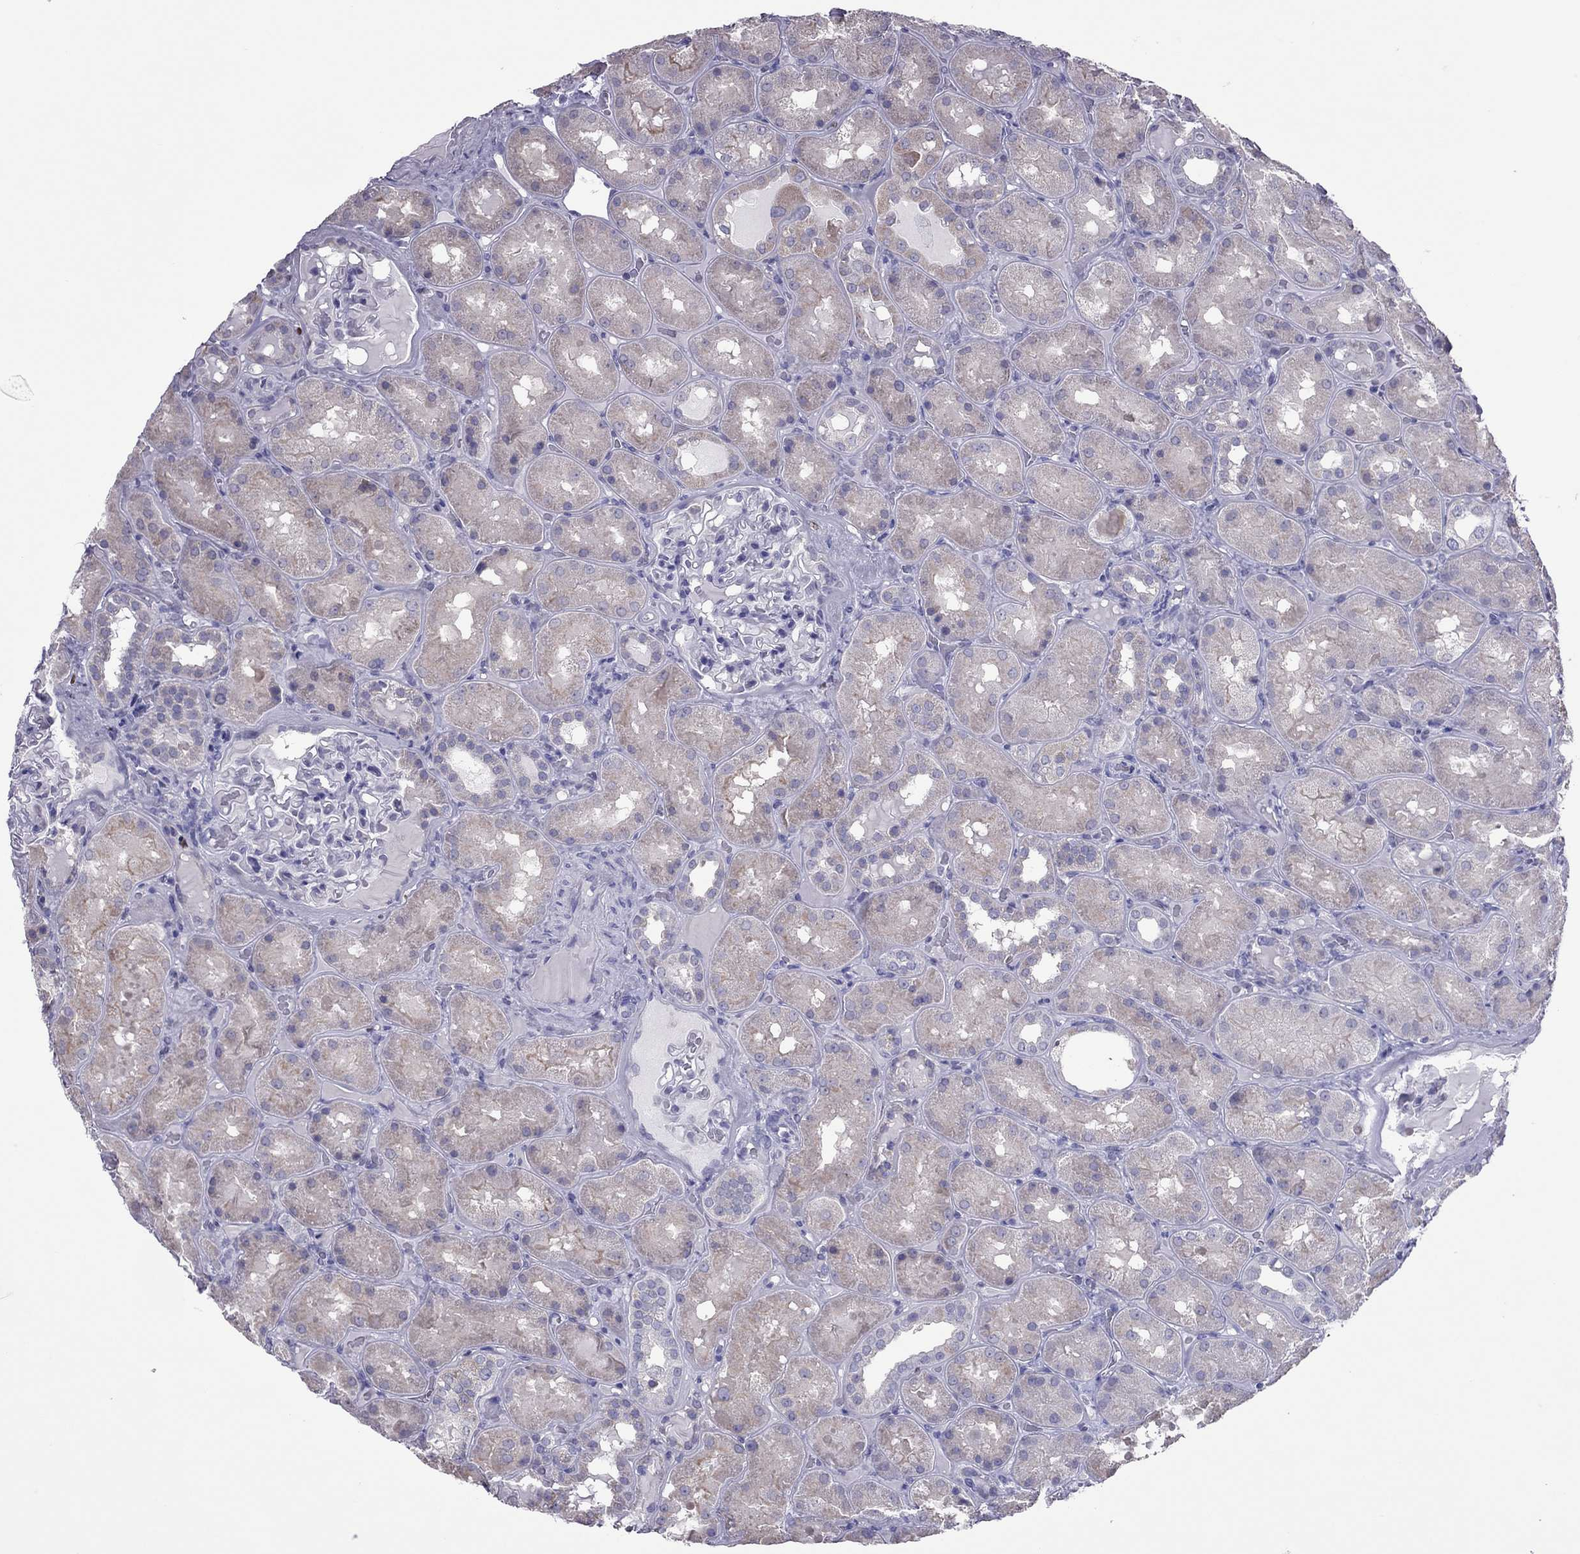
{"staining": {"intensity": "negative", "quantity": "none", "location": "none"}, "tissue": "kidney", "cell_type": "Cells in glomeruli", "image_type": "normal", "snomed": [{"axis": "morphology", "description": "Normal tissue, NOS"}, {"axis": "topography", "description": "Kidney"}], "caption": "A high-resolution histopathology image shows IHC staining of unremarkable kidney, which shows no significant expression in cells in glomeruli.", "gene": "SPINT3", "patient": {"sex": "male", "age": 73}}